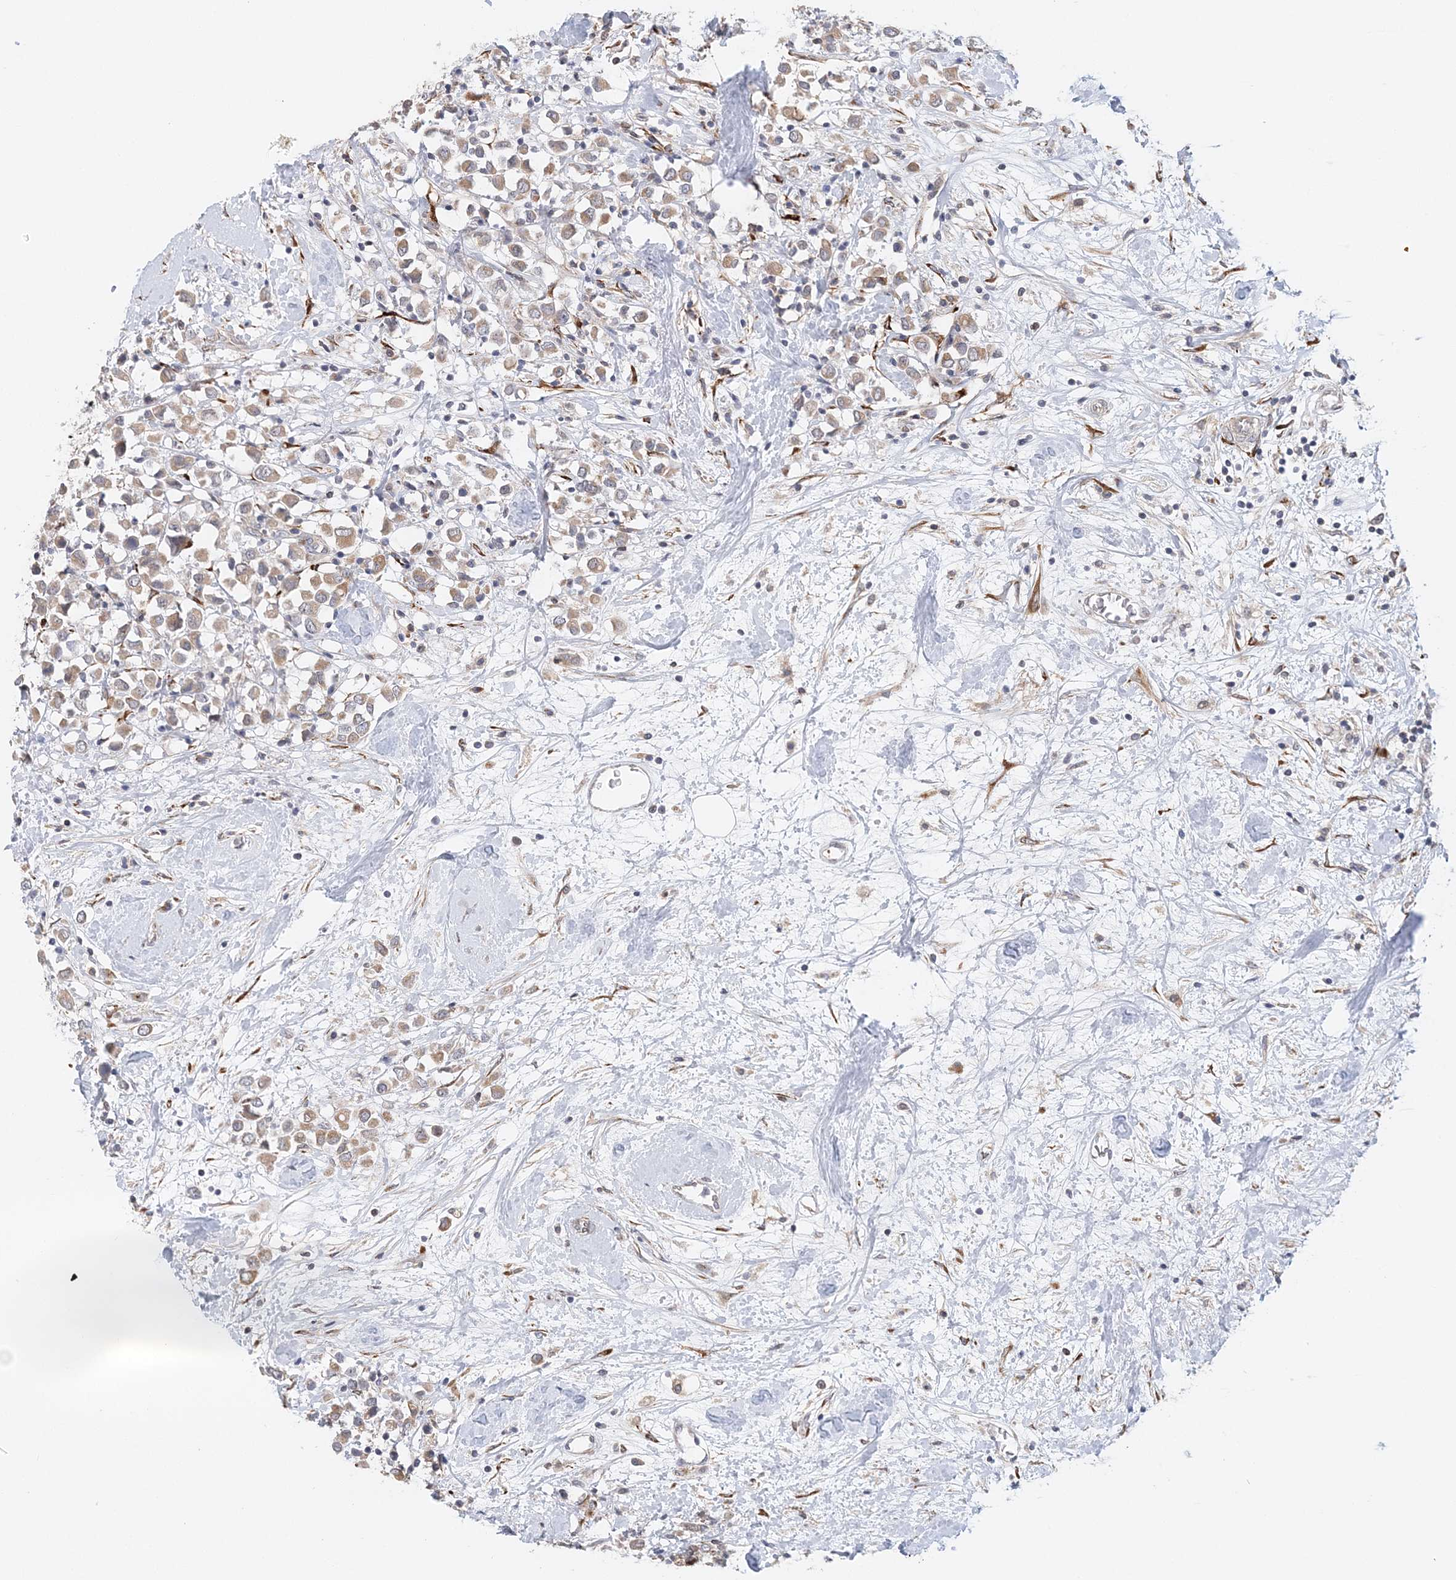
{"staining": {"intensity": "weak", "quantity": ">75%", "location": "cytoplasmic/membranous"}, "tissue": "breast cancer", "cell_type": "Tumor cells", "image_type": "cancer", "snomed": [{"axis": "morphology", "description": "Duct carcinoma"}, {"axis": "topography", "description": "Breast"}], "caption": "Human breast cancer (invasive ductal carcinoma) stained with a protein marker demonstrates weak staining in tumor cells.", "gene": "PCYOX1L", "patient": {"sex": "female", "age": 61}}